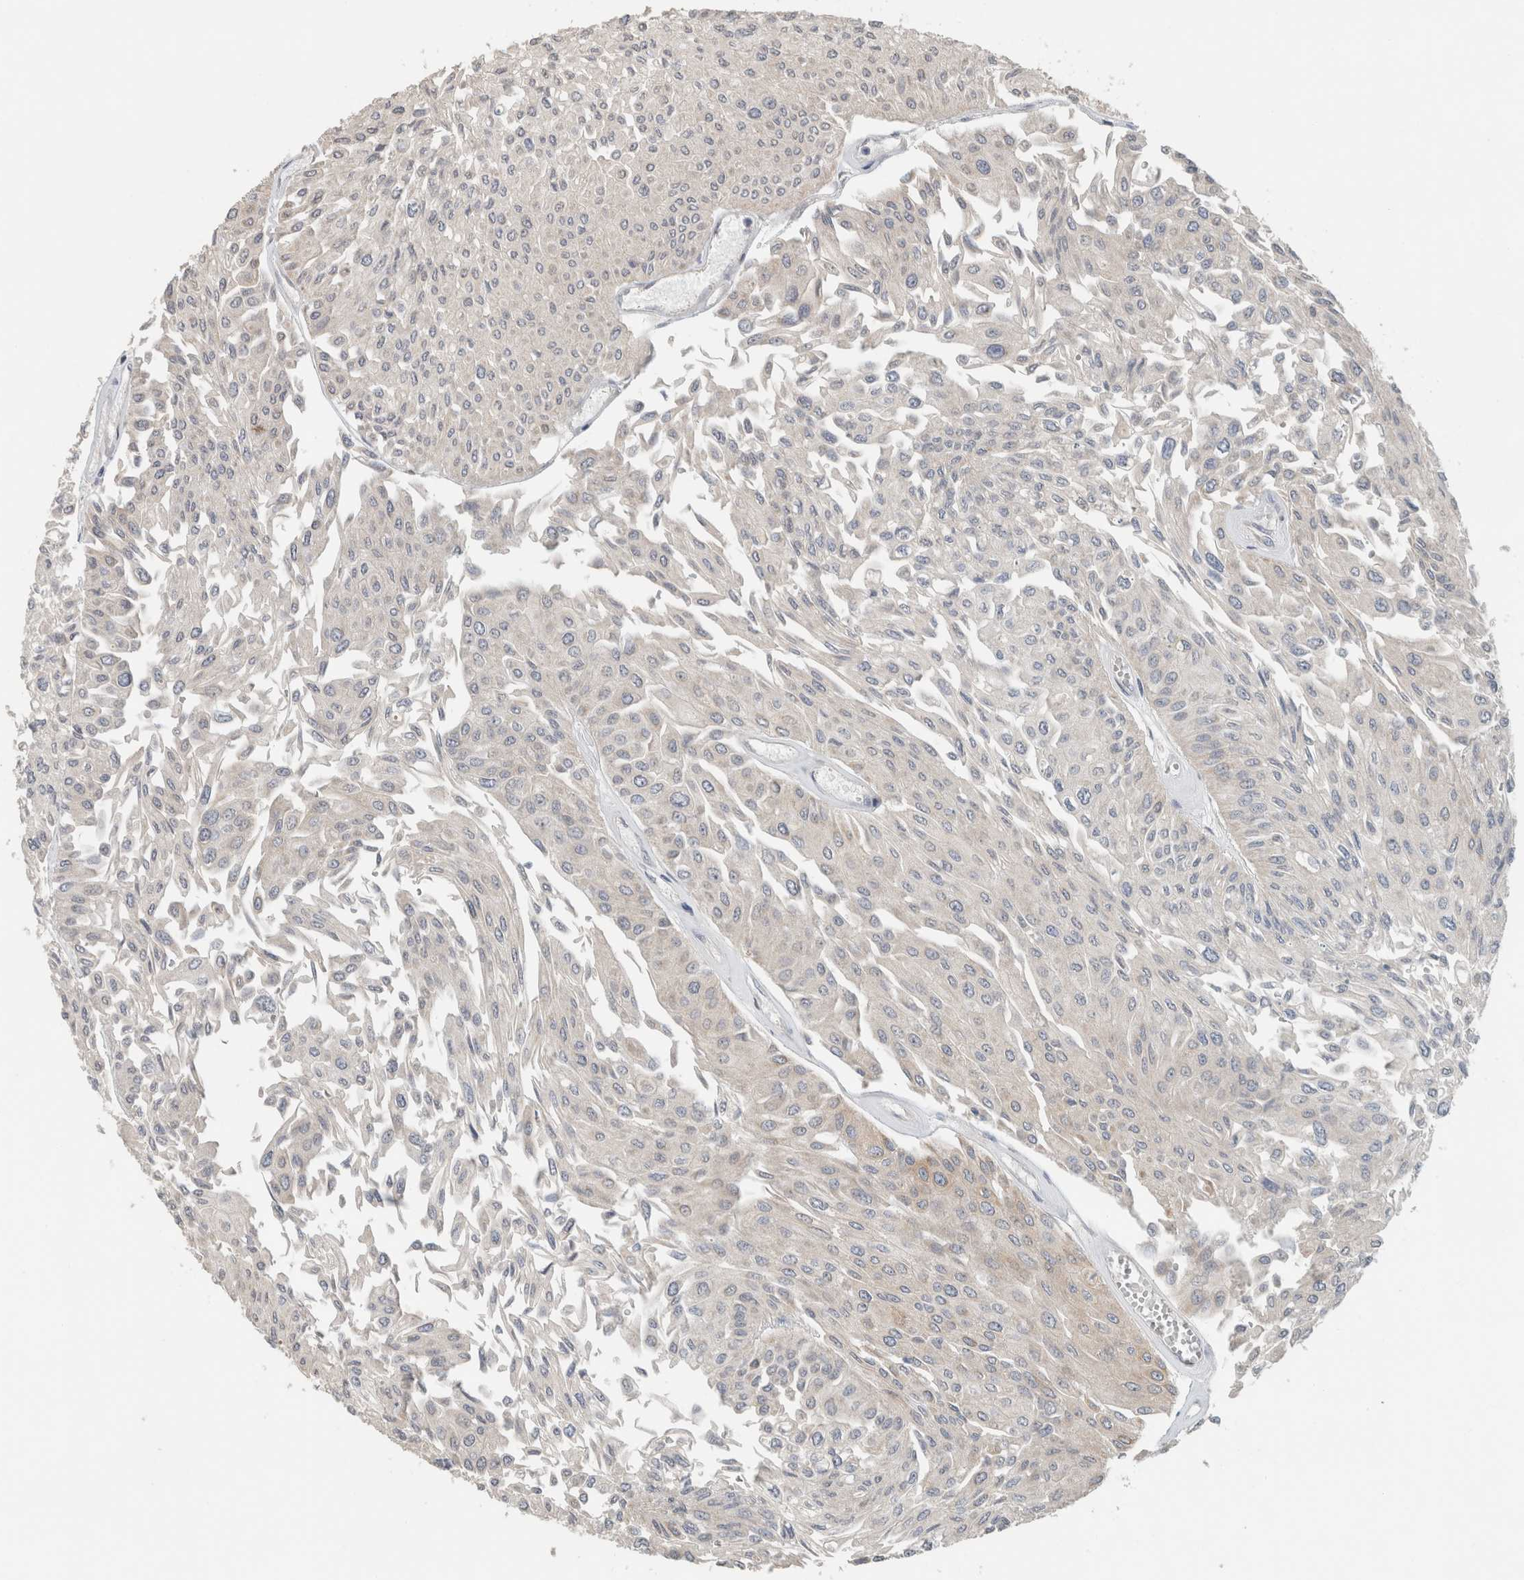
{"staining": {"intensity": "negative", "quantity": "none", "location": "none"}, "tissue": "urothelial cancer", "cell_type": "Tumor cells", "image_type": "cancer", "snomed": [{"axis": "morphology", "description": "Urothelial carcinoma, Low grade"}, {"axis": "topography", "description": "Urinary bladder"}], "caption": "High power microscopy histopathology image of an immunohistochemistry micrograph of urothelial cancer, revealing no significant positivity in tumor cells. The staining was performed using DAB (3,3'-diaminobenzidine) to visualize the protein expression in brown, while the nuclei were stained in blue with hematoxylin (Magnification: 20x).", "gene": "PUM1", "patient": {"sex": "male", "age": 67}}